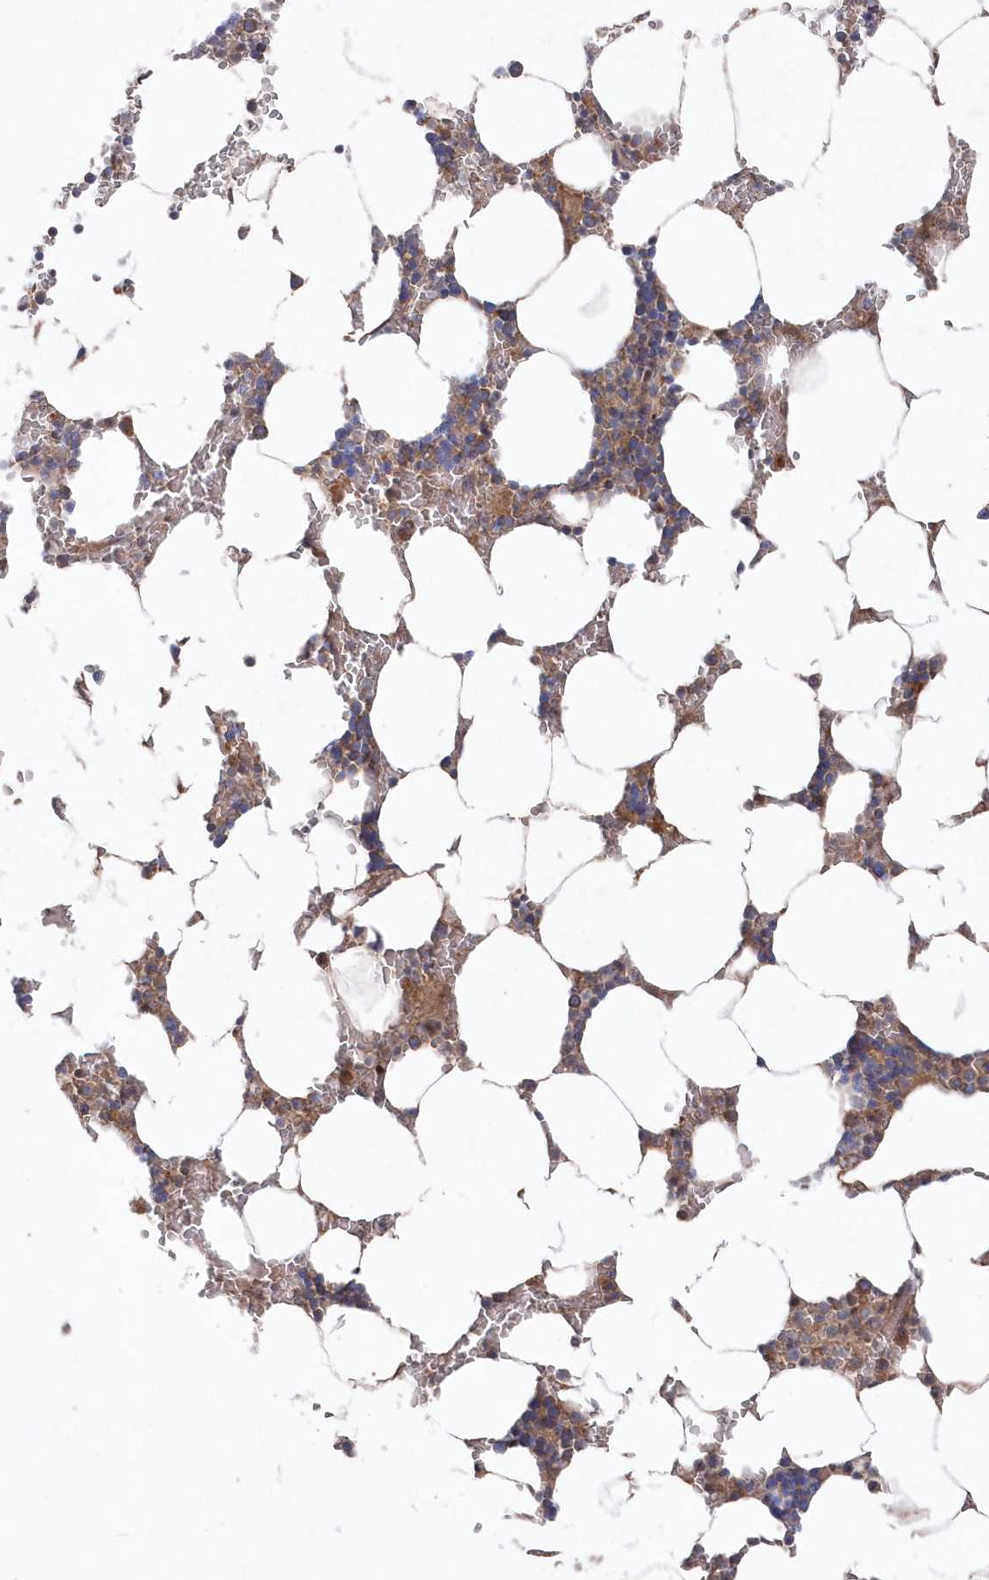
{"staining": {"intensity": "moderate", "quantity": ">75%", "location": "cytoplasmic/membranous"}, "tissue": "bone marrow", "cell_type": "Hematopoietic cells", "image_type": "normal", "snomed": [{"axis": "morphology", "description": "Normal tissue, NOS"}, {"axis": "topography", "description": "Bone marrow"}], "caption": "Immunohistochemistry (IHC) micrograph of benign bone marrow: human bone marrow stained using immunohistochemistry displays medium levels of moderate protein expression localized specifically in the cytoplasmic/membranous of hematopoietic cells, appearing as a cytoplasmic/membranous brown color.", "gene": "ASNSD1", "patient": {"sex": "male", "age": 70}}